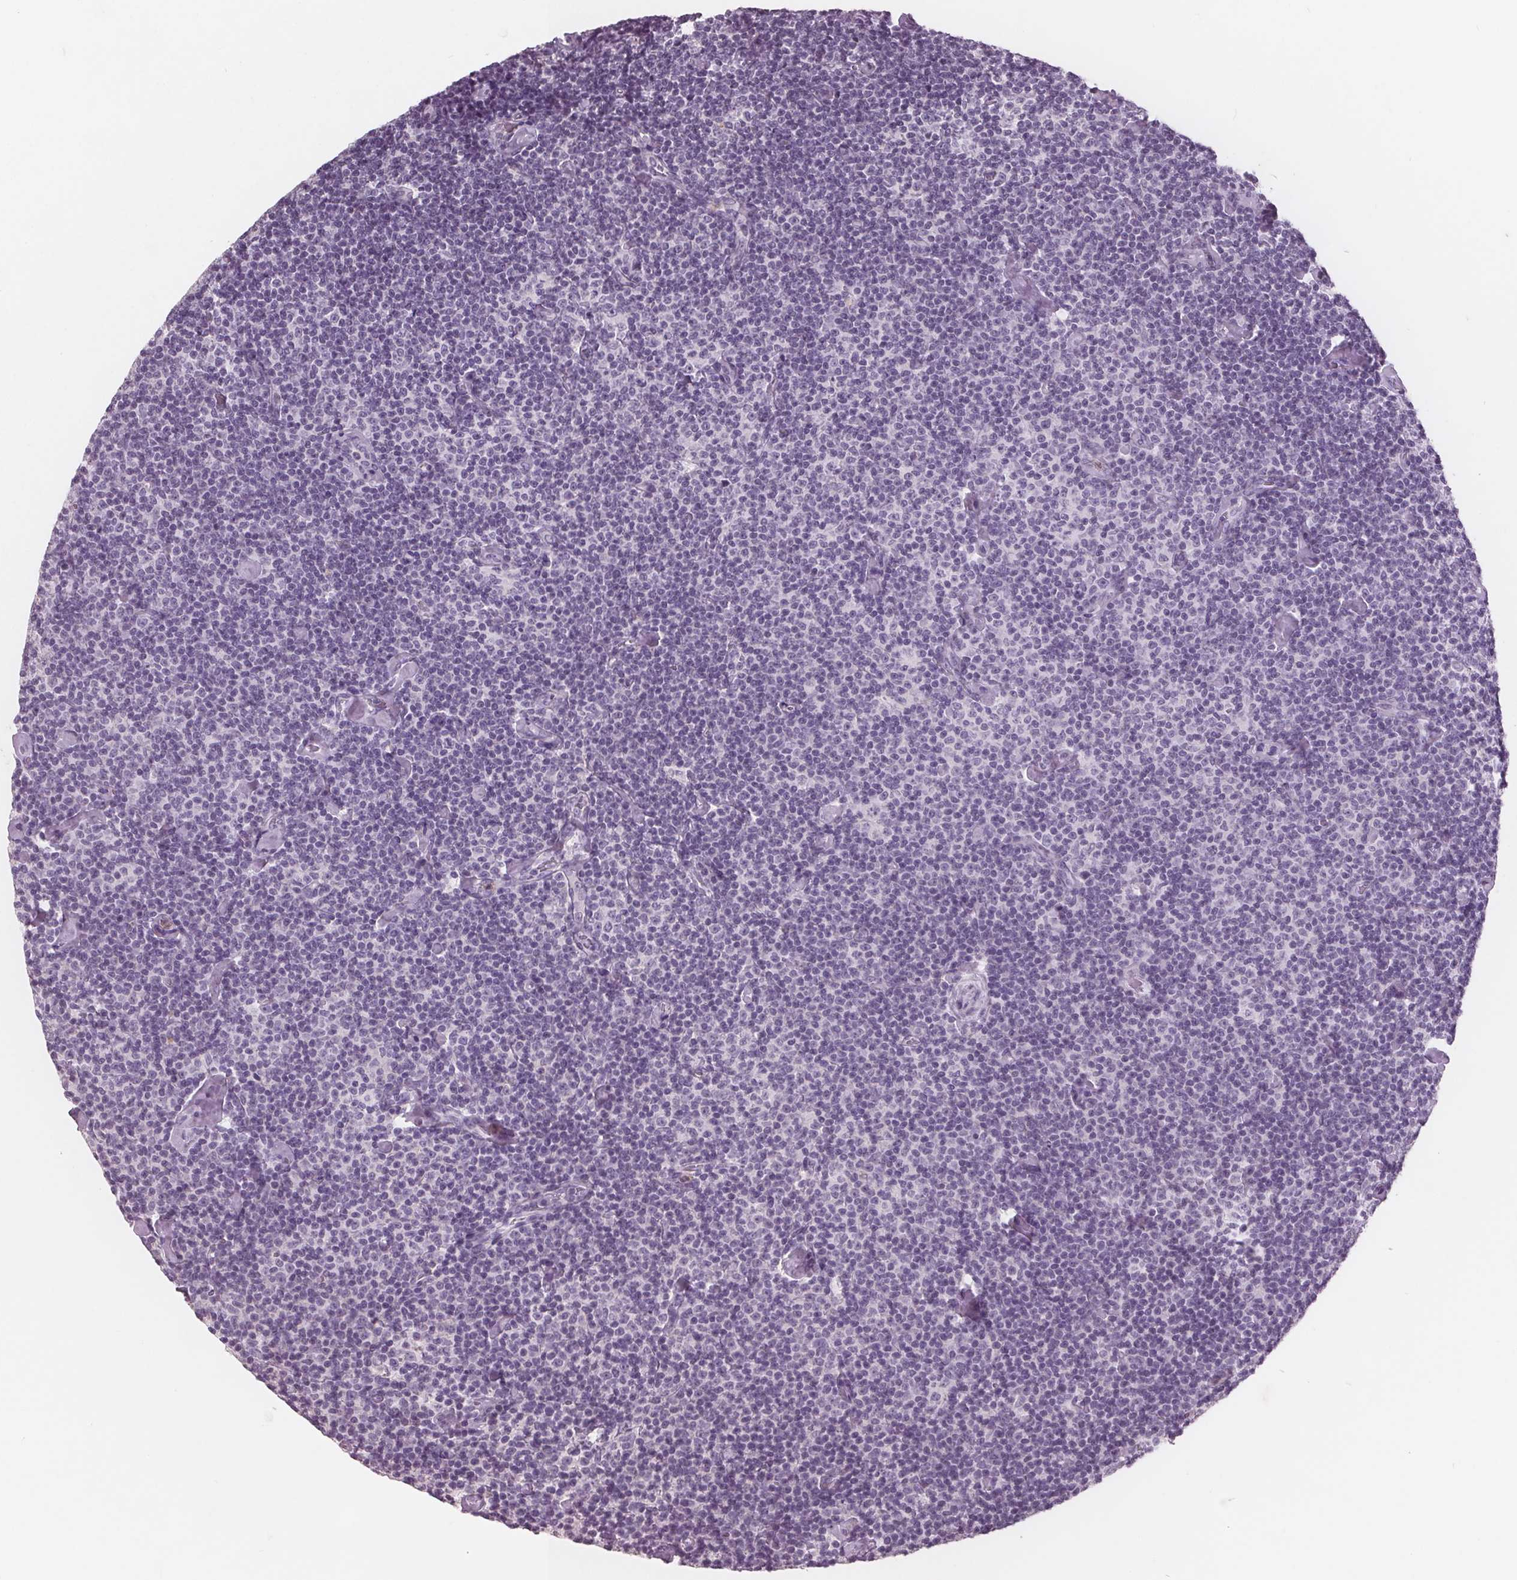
{"staining": {"intensity": "negative", "quantity": "none", "location": "none"}, "tissue": "lymphoma", "cell_type": "Tumor cells", "image_type": "cancer", "snomed": [{"axis": "morphology", "description": "Malignant lymphoma, non-Hodgkin's type, Low grade"}, {"axis": "topography", "description": "Lymph node"}], "caption": "Low-grade malignant lymphoma, non-Hodgkin's type was stained to show a protein in brown. There is no significant expression in tumor cells.", "gene": "PTPN14", "patient": {"sex": "male", "age": 81}}